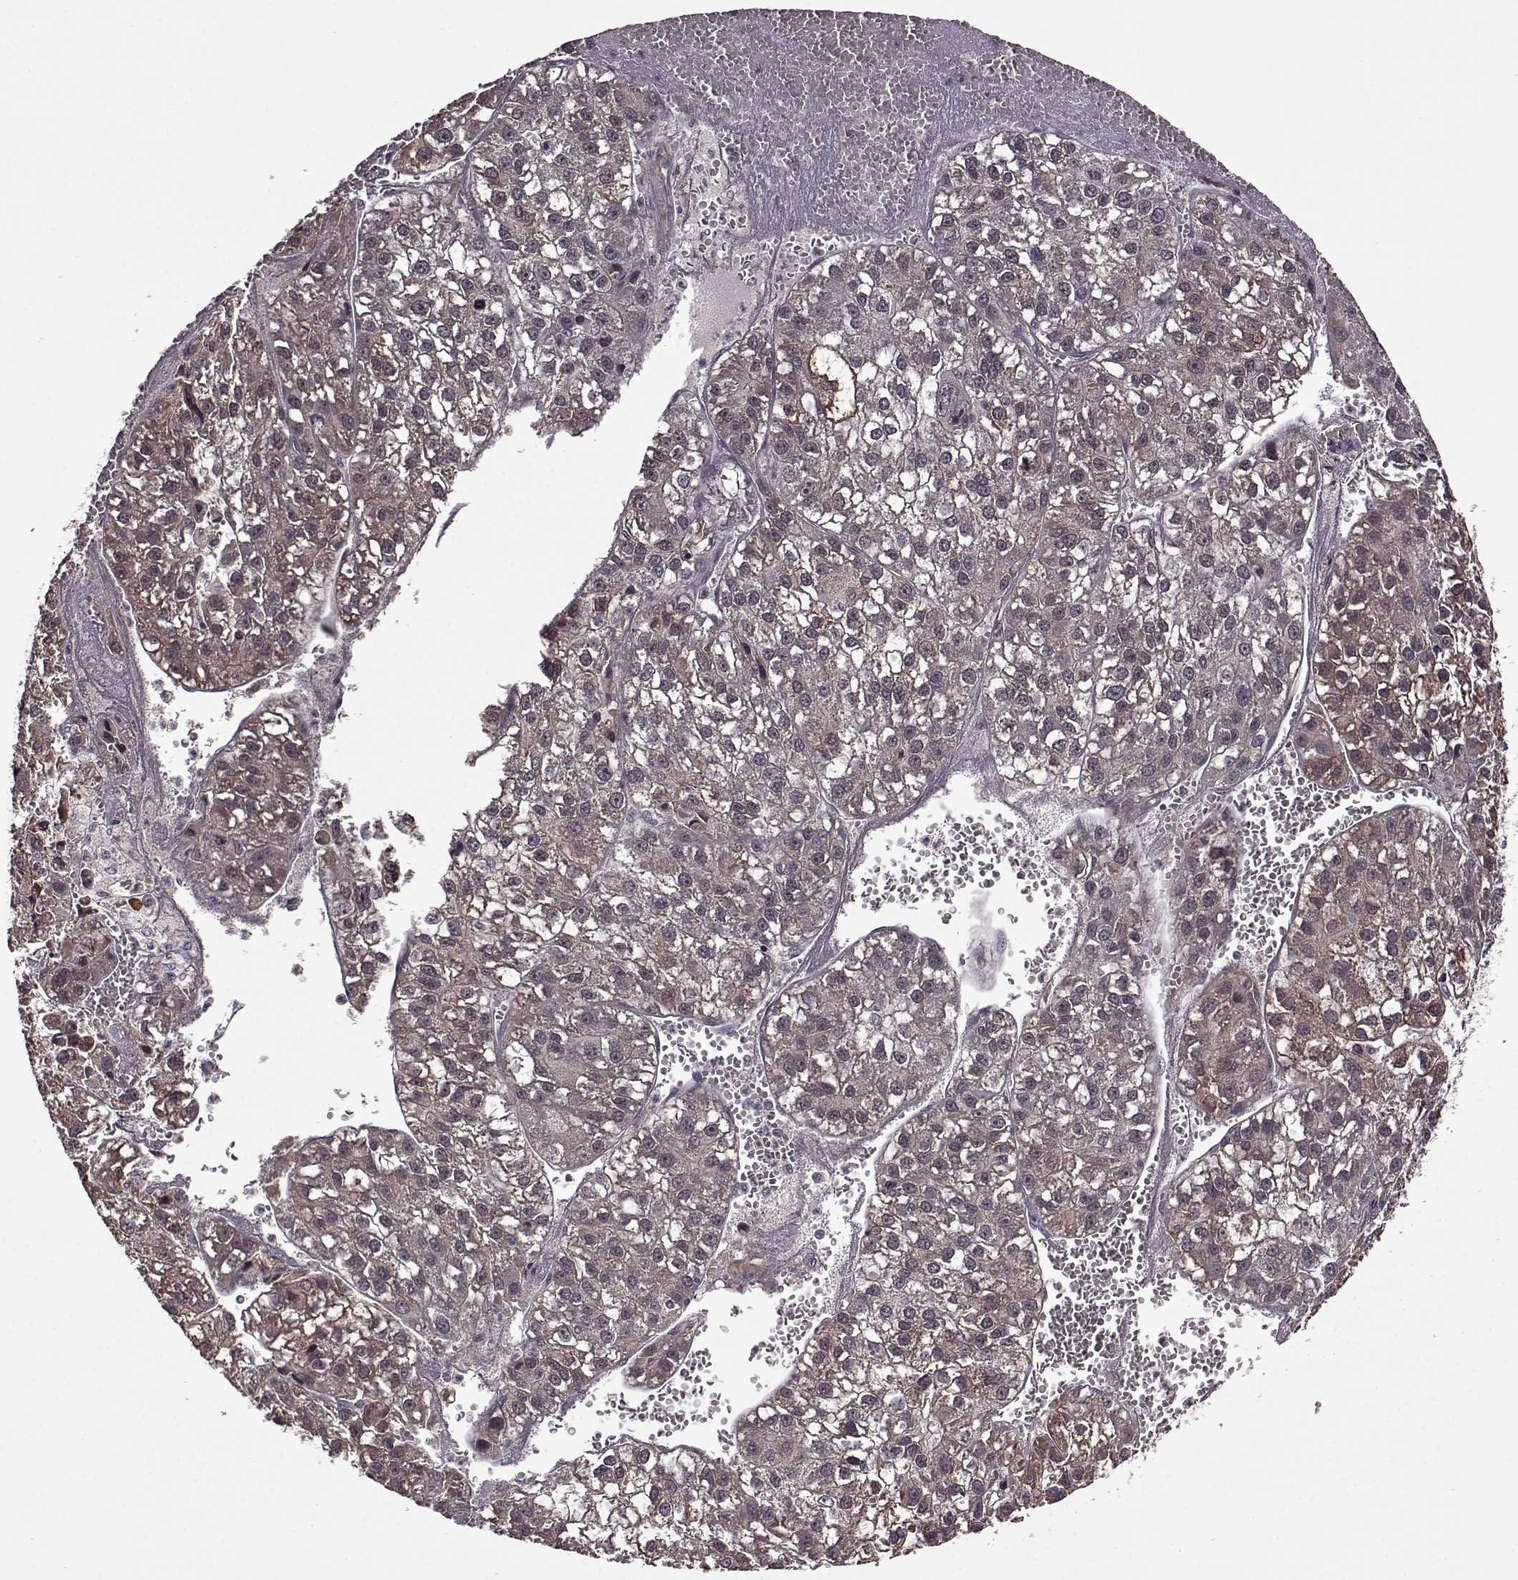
{"staining": {"intensity": "weak", "quantity": "25%-75%", "location": "cytoplasmic/membranous"}, "tissue": "liver cancer", "cell_type": "Tumor cells", "image_type": "cancer", "snomed": [{"axis": "morphology", "description": "Carcinoma, Hepatocellular, NOS"}, {"axis": "topography", "description": "Liver"}], "caption": "Immunohistochemical staining of liver cancer (hepatocellular carcinoma) shows weak cytoplasmic/membranous protein staining in about 25%-75% of tumor cells. (Stains: DAB (3,3'-diaminobenzidine) in brown, nuclei in blue, Microscopy: brightfield microscopy at high magnification).", "gene": "MAIP1", "patient": {"sex": "female", "age": 70}}